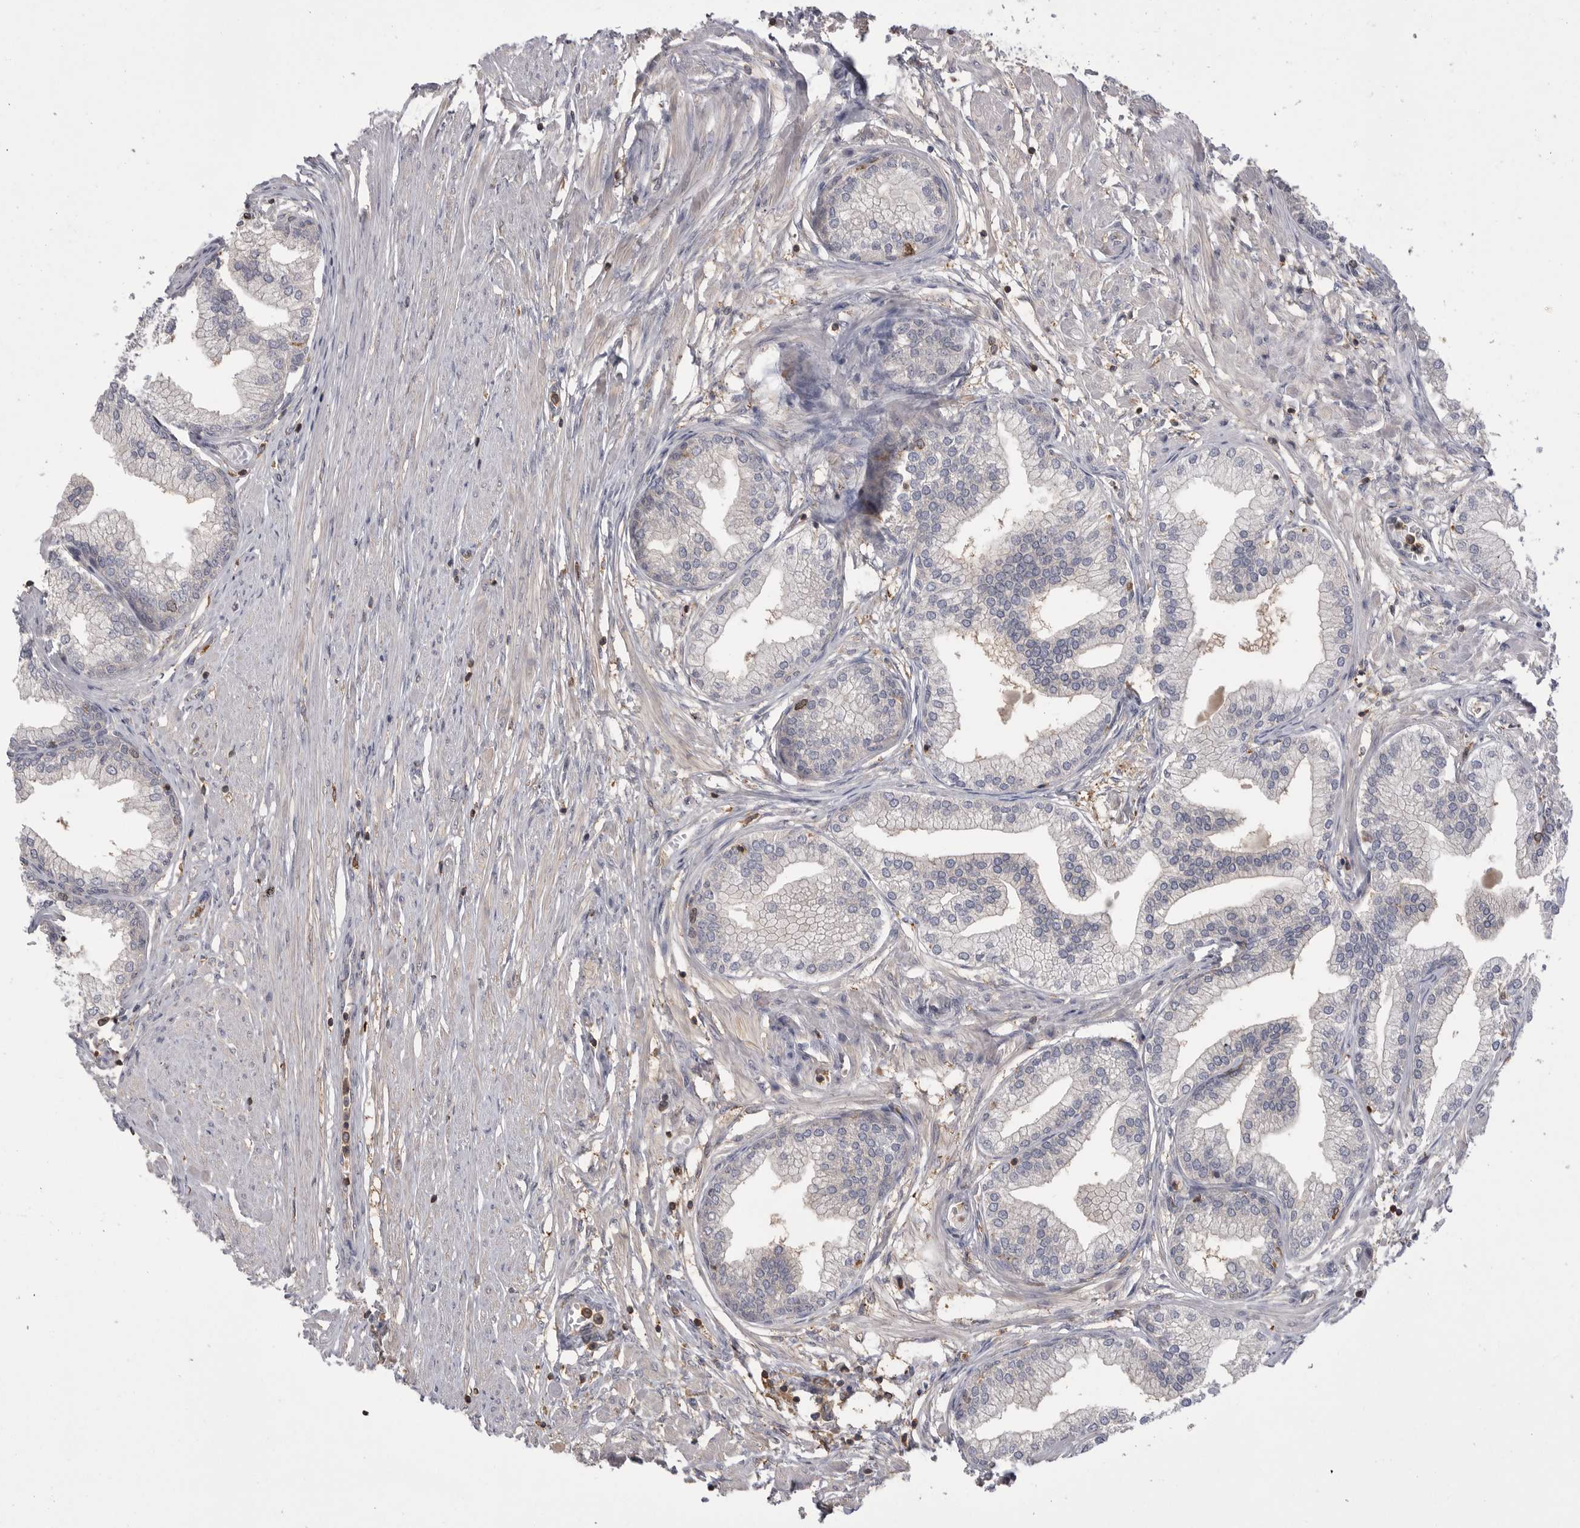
{"staining": {"intensity": "weak", "quantity": "<25%", "location": "cytoplasmic/membranous"}, "tissue": "prostate", "cell_type": "Glandular cells", "image_type": "normal", "snomed": [{"axis": "morphology", "description": "Normal tissue, NOS"}, {"axis": "morphology", "description": "Urothelial carcinoma, Low grade"}, {"axis": "topography", "description": "Urinary bladder"}, {"axis": "topography", "description": "Prostate"}], "caption": "IHC micrograph of normal prostate: prostate stained with DAB exhibits no significant protein staining in glandular cells.", "gene": "TOP2A", "patient": {"sex": "male", "age": 60}}